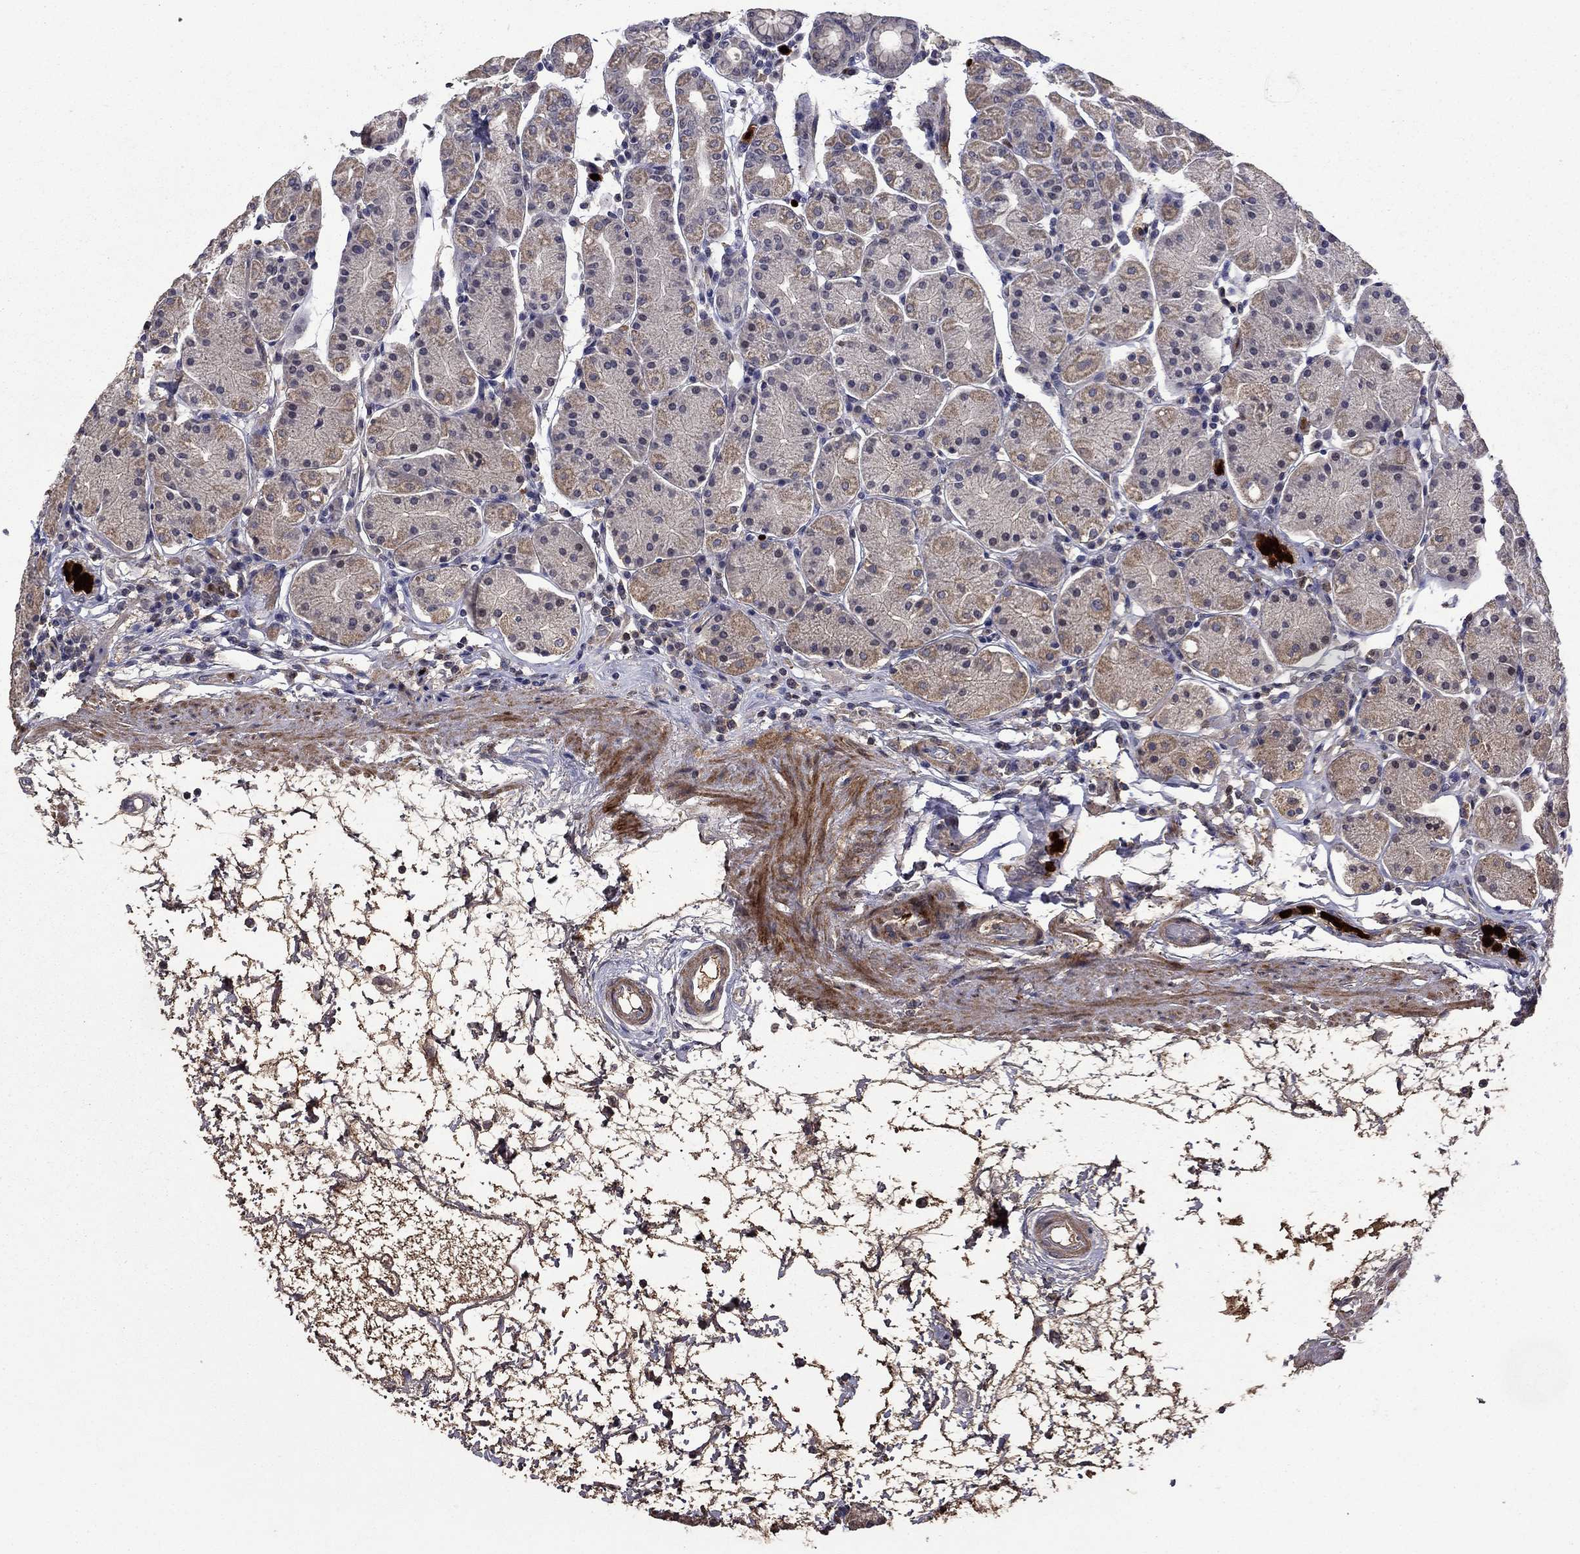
{"staining": {"intensity": "weak", "quantity": "<25%", "location": "cytoplasmic/membranous"}, "tissue": "stomach", "cell_type": "Glandular cells", "image_type": "normal", "snomed": [{"axis": "morphology", "description": "Normal tissue, NOS"}, {"axis": "topography", "description": "Stomach"}], "caption": "An image of human stomach is negative for staining in glandular cells. (Brightfield microscopy of DAB (3,3'-diaminobenzidine) IHC at high magnification).", "gene": "SATB1", "patient": {"sex": "male", "age": 54}}